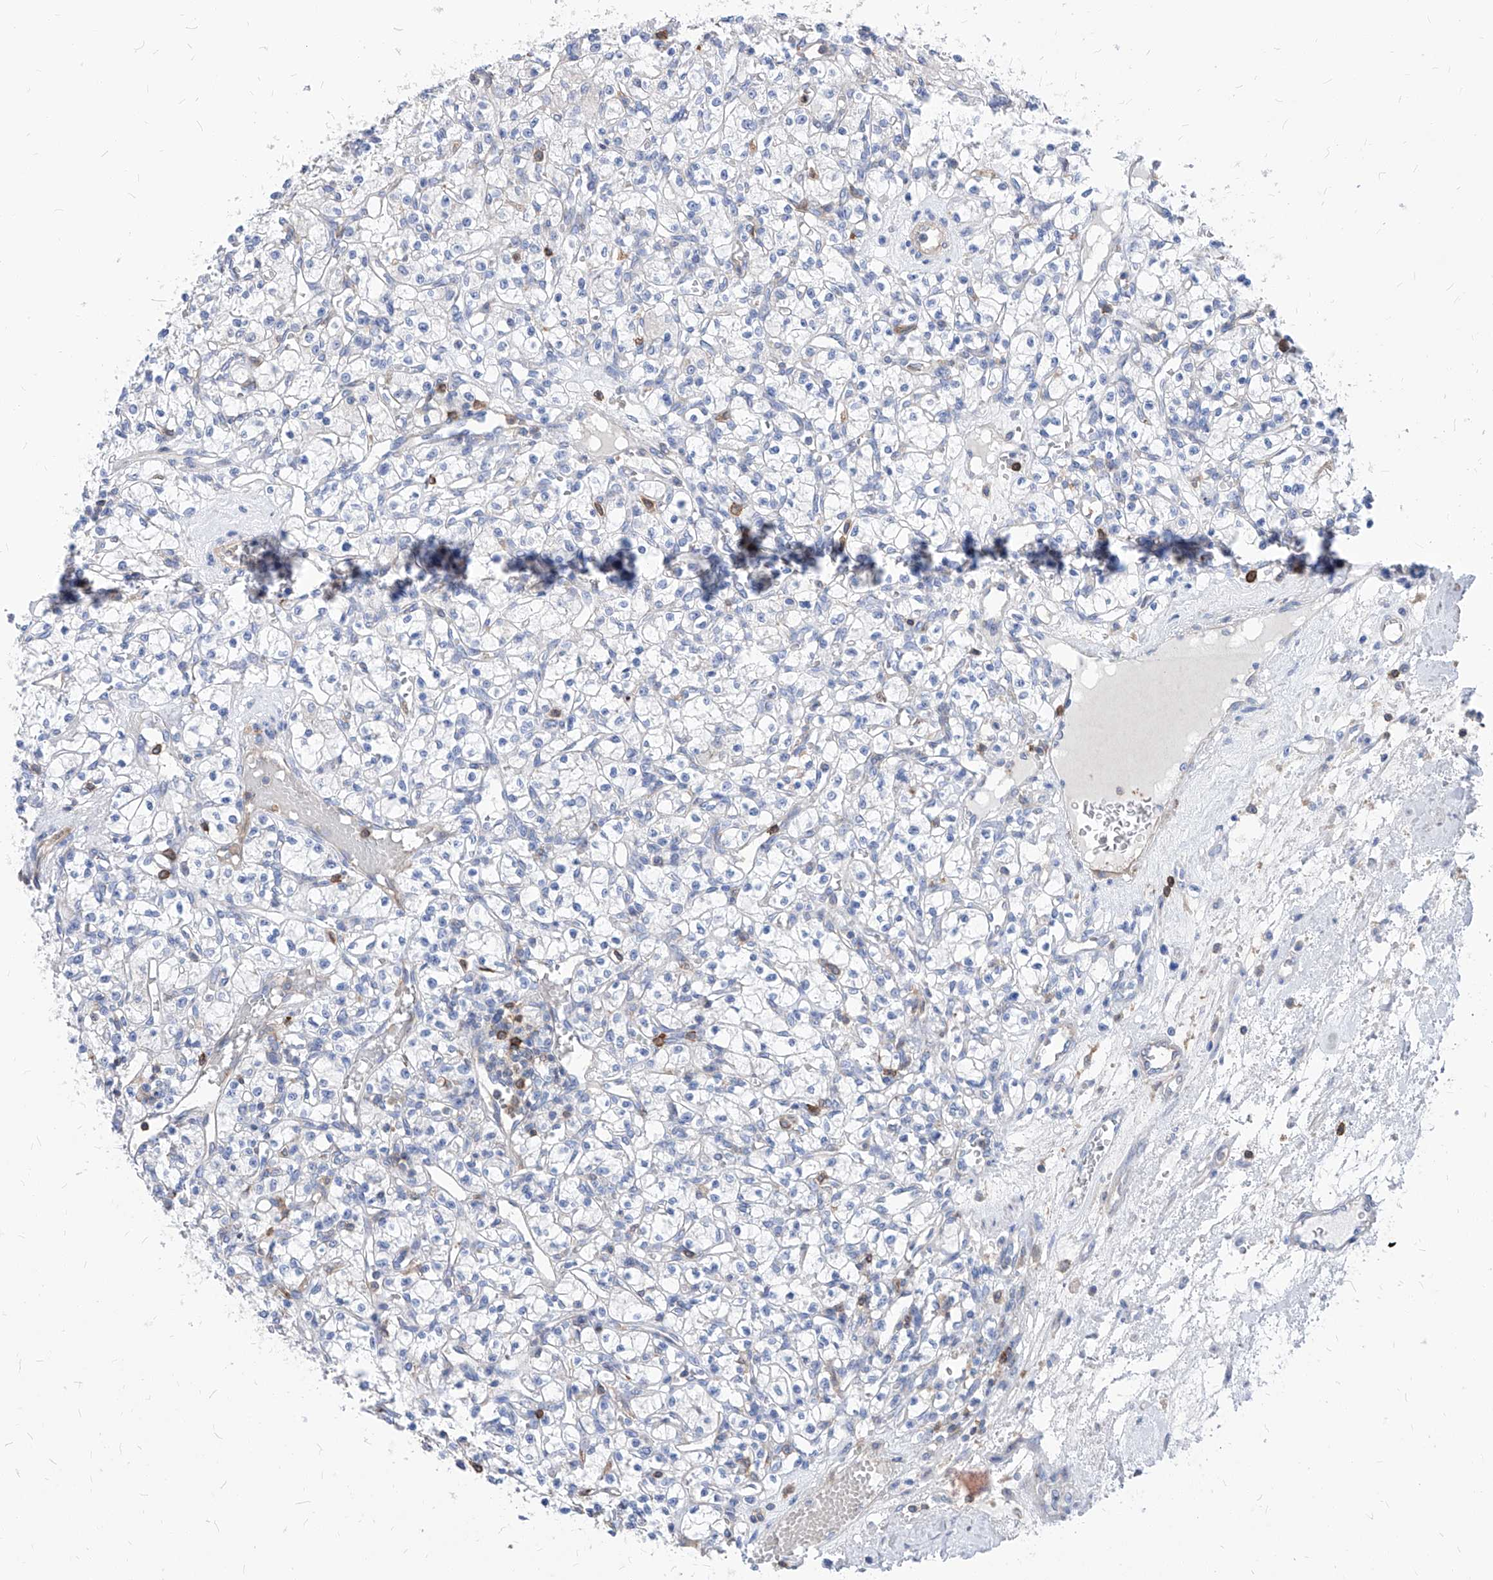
{"staining": {"intensity": "negative", "quantity": "none", "location": "none"}, "tissue": "renal cancer", "cell_type": "Tumor cells", "image_type": "cancer", "snomed": [{"axis": "morphology", "description": "Adenocarcinoma, NOS"}, {"axis": "topography", "description": "Kidney"}], "caption": "A high-resolution photomicrograph shows immunohistochemistry staining of adenocarcinoma (renal), which displays no significant expression in tumor cells.", "gene": "ABRACL", "patient": {"sex": "female", "age": 59}}